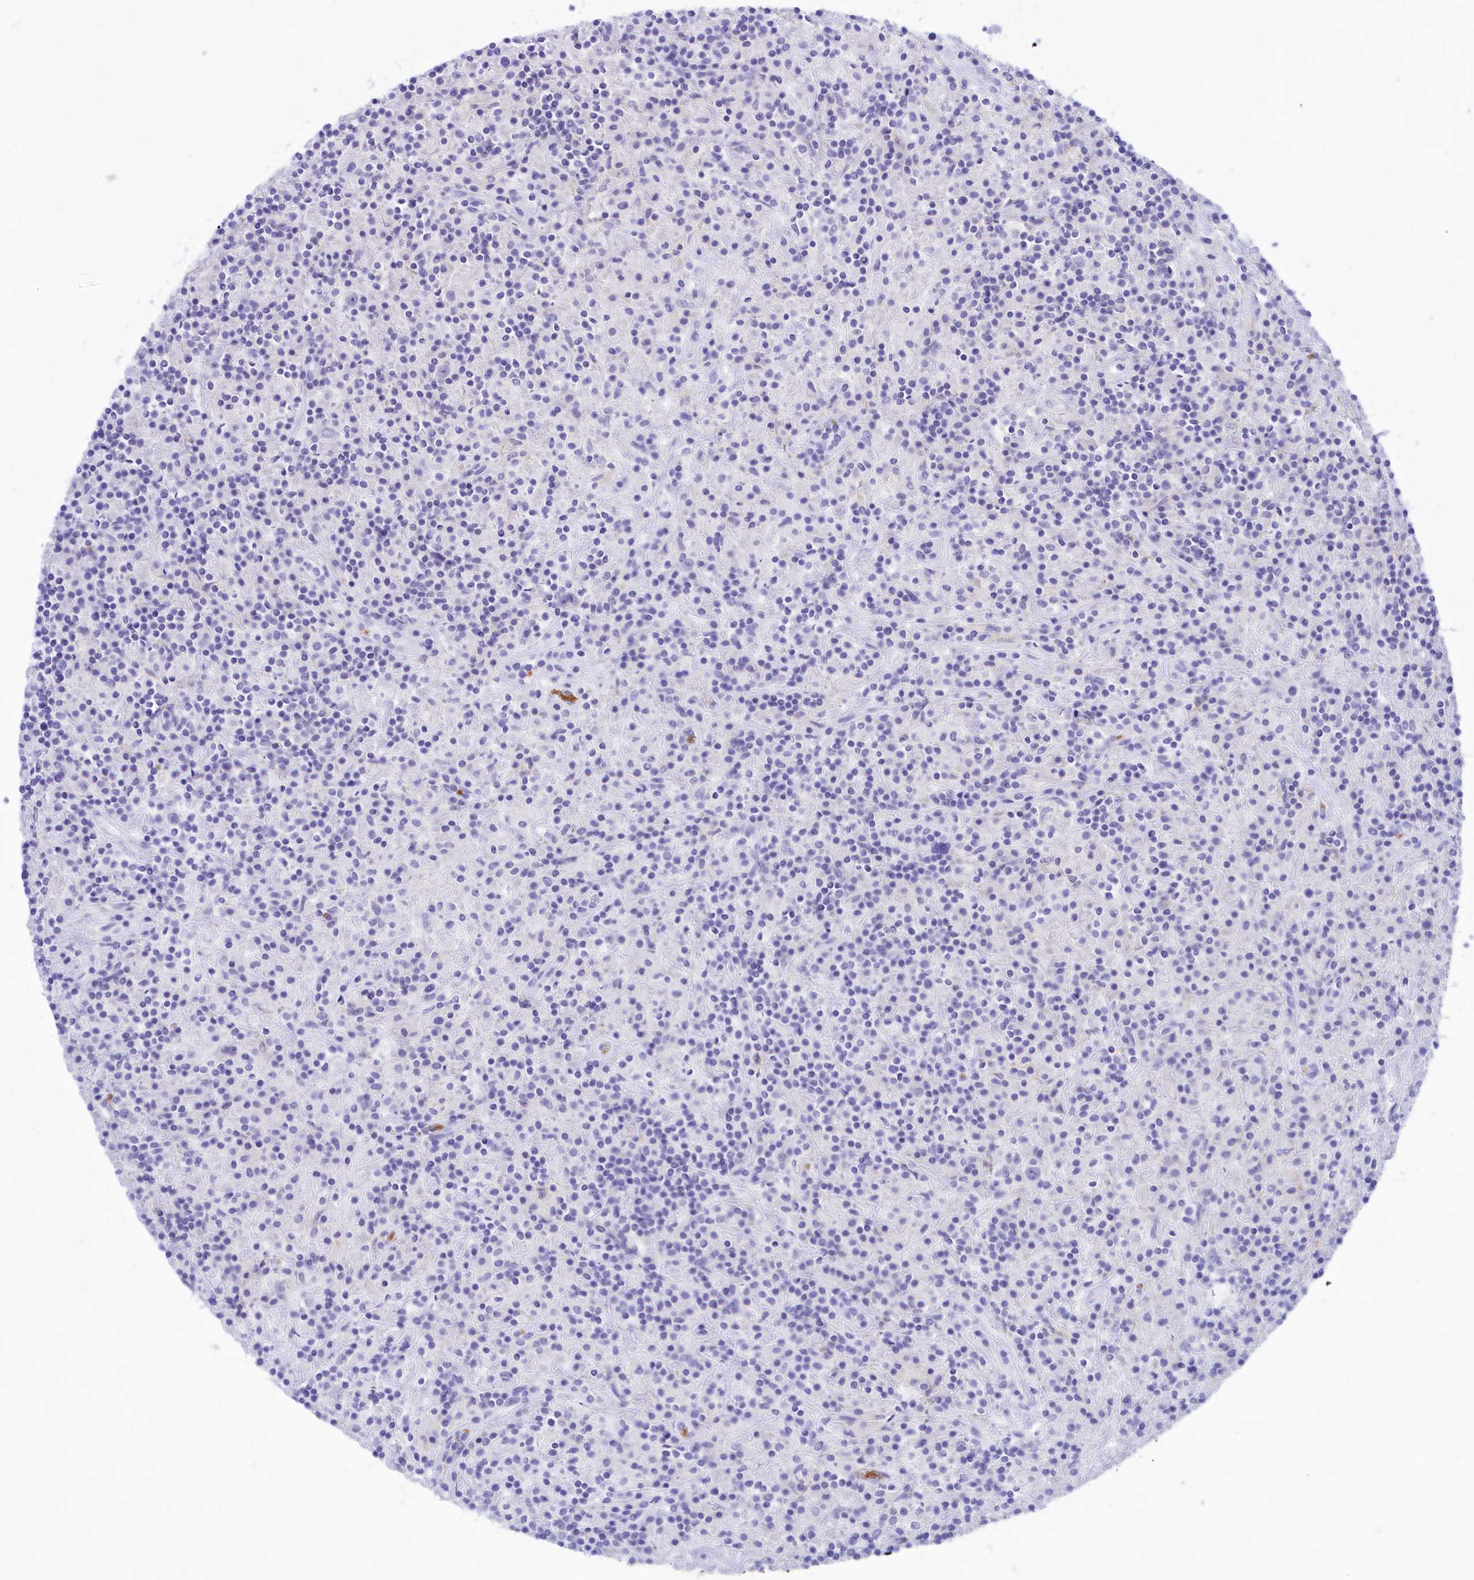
{"staining": {"intensity": "negative", "quantity": "none", "location": "none"}, "tissue": "lymphoma", "cell_type": "Tumor cells", "image_type": "cancer", "snomed": [{"axis": "morphology", "description": "Hodgkin's disease, NOS"}, {"axis": "topography", "description": "Lymph node"}], "caption": "DAB immunohistochemical staining of human lymphoma demonstrates no significant expression in tumor cells.", "gene": "GLYATL1", "patient": {"sex": "male", "age": 70}}